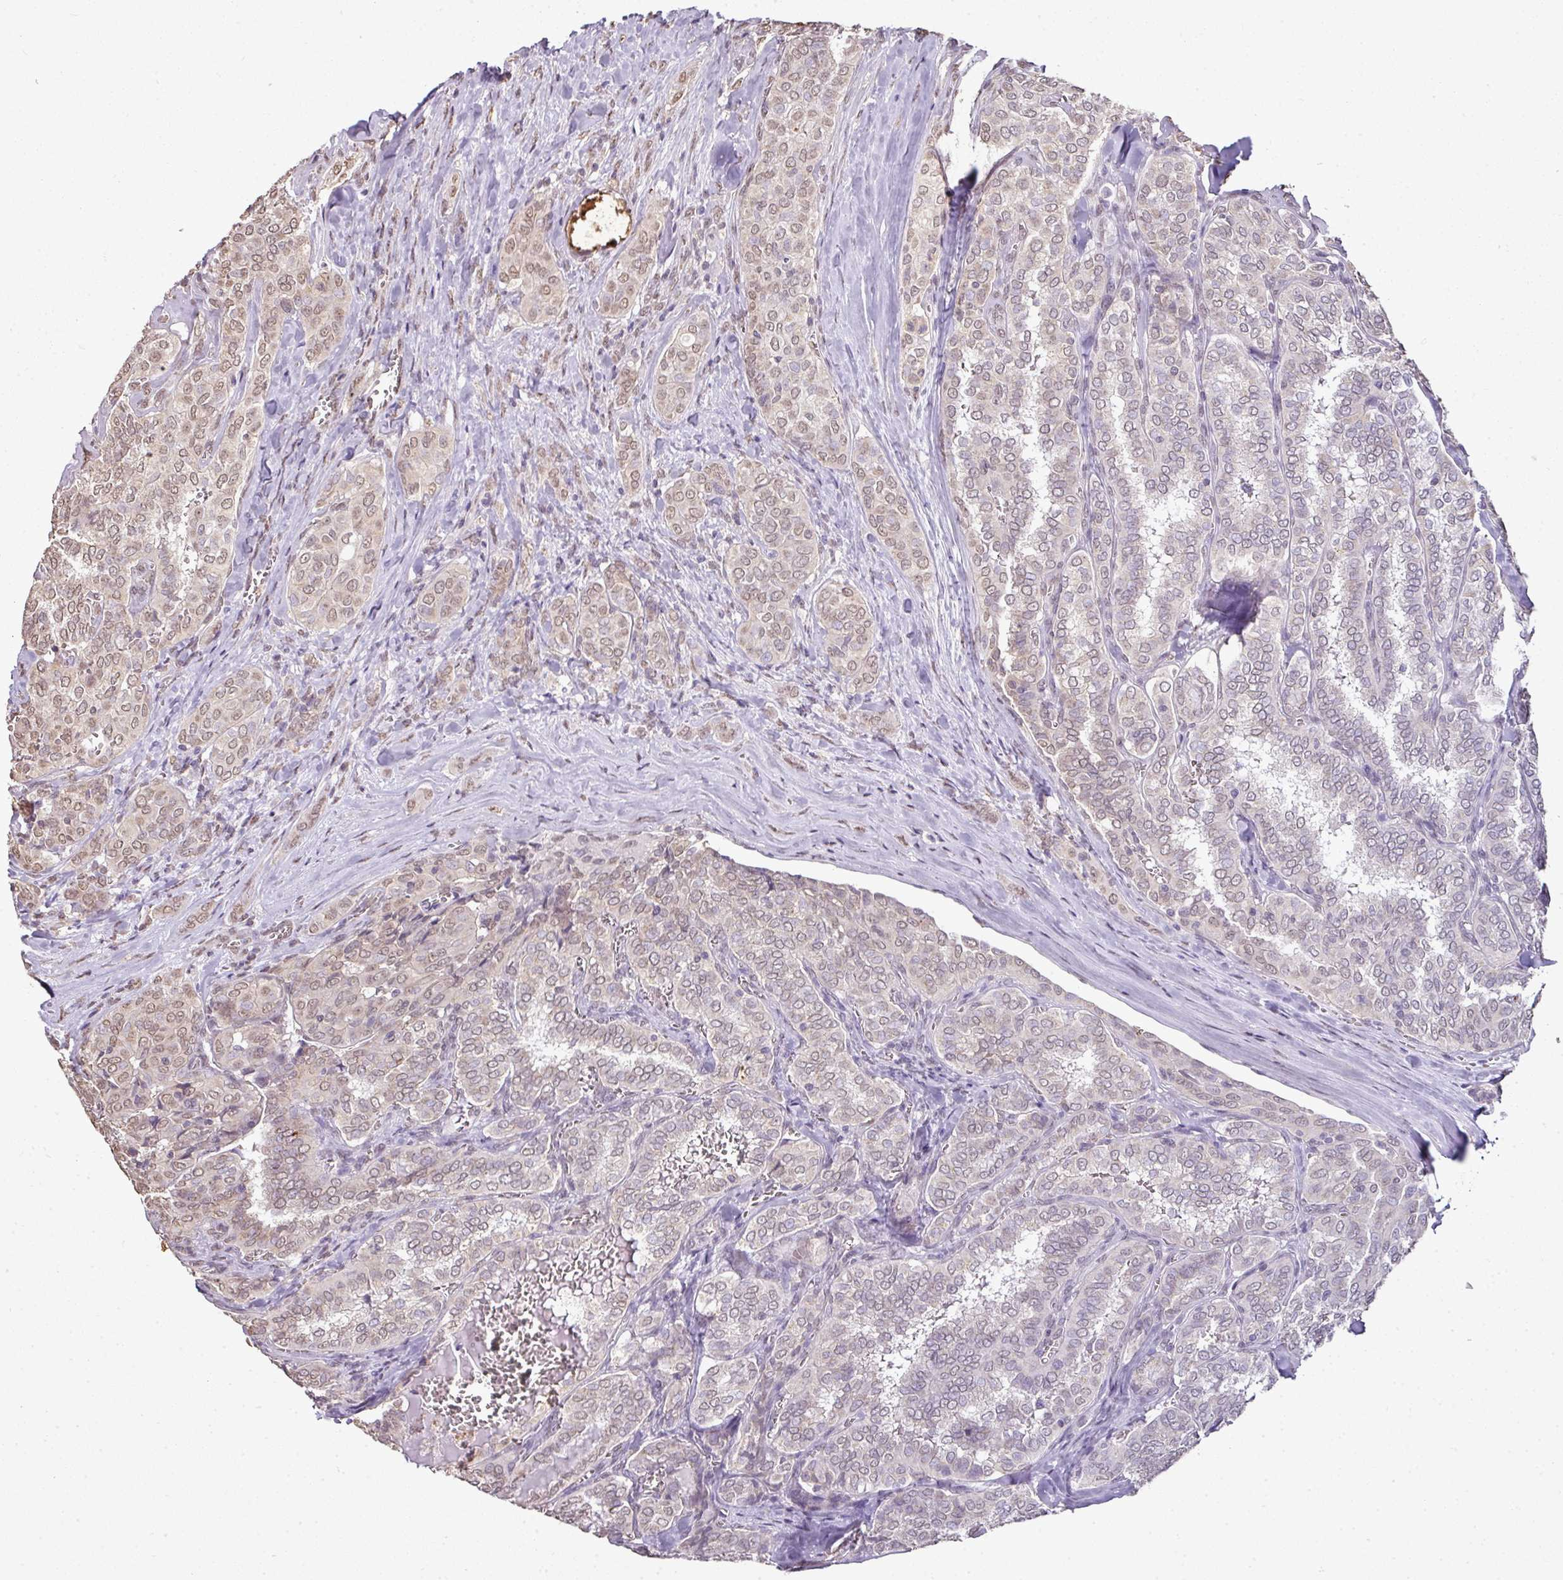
{"staining": {"intensity": "weak", "quantity": "25%-75%", "location": "nuclear"}, "tissue": "thyroid cancer", "cell_type": "Tumor cells", "image_type": "cancer", "snomed": [{"axis": "morphology", "description": "Papillary adenocarcinoma, NOS"}, {"axis": "topography", "description": "Thyroid gland"}], "caption": "The histopathology image demonstrates staining of thyroid cancer, revealing weak nuclear protein positivity (brown color) within tumor cells.", "gene": "JPH2", "patient": {"sex": "female", "age": 30}}